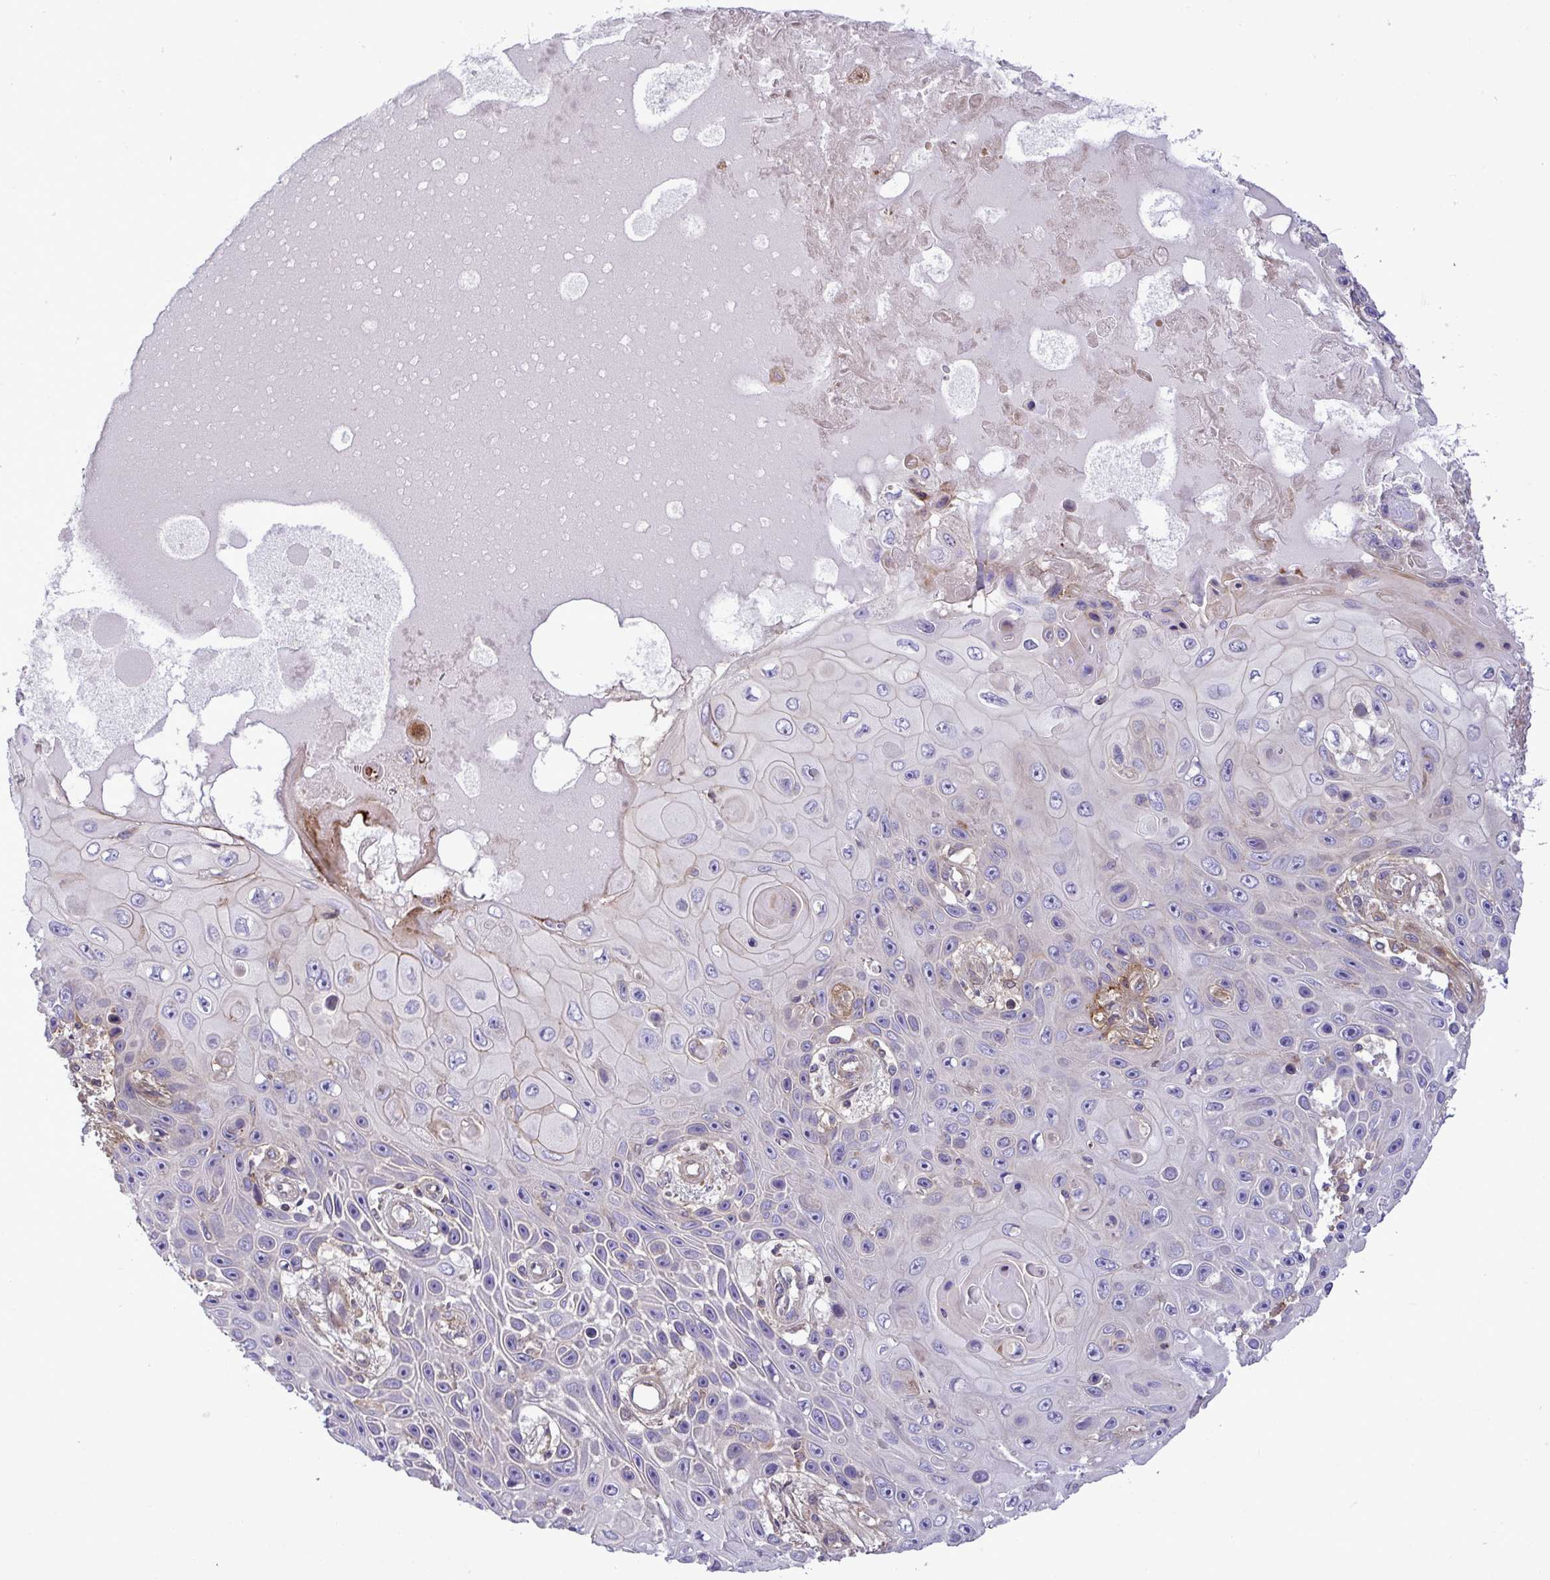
{"staining": {"intensity": "negative", "quantity": "none", "location": "none"}, "tissue": "skin cancer", "cell_type": "Tumor cells", "image_type": "cancer", "snomed": [{"axis": "morphology", "description": "Squamous cell carcinoma, NOS"}, {"axis": "topography", "description": "Skin"}], "caption": "Immunohistochemistry micrograph of human squamous cell carcinoma (skin) stained for a protein (brown), which reveals no expression in tumor cells.", "gene": "GRB14", "patient": {"sex": "male", "age": 82}}